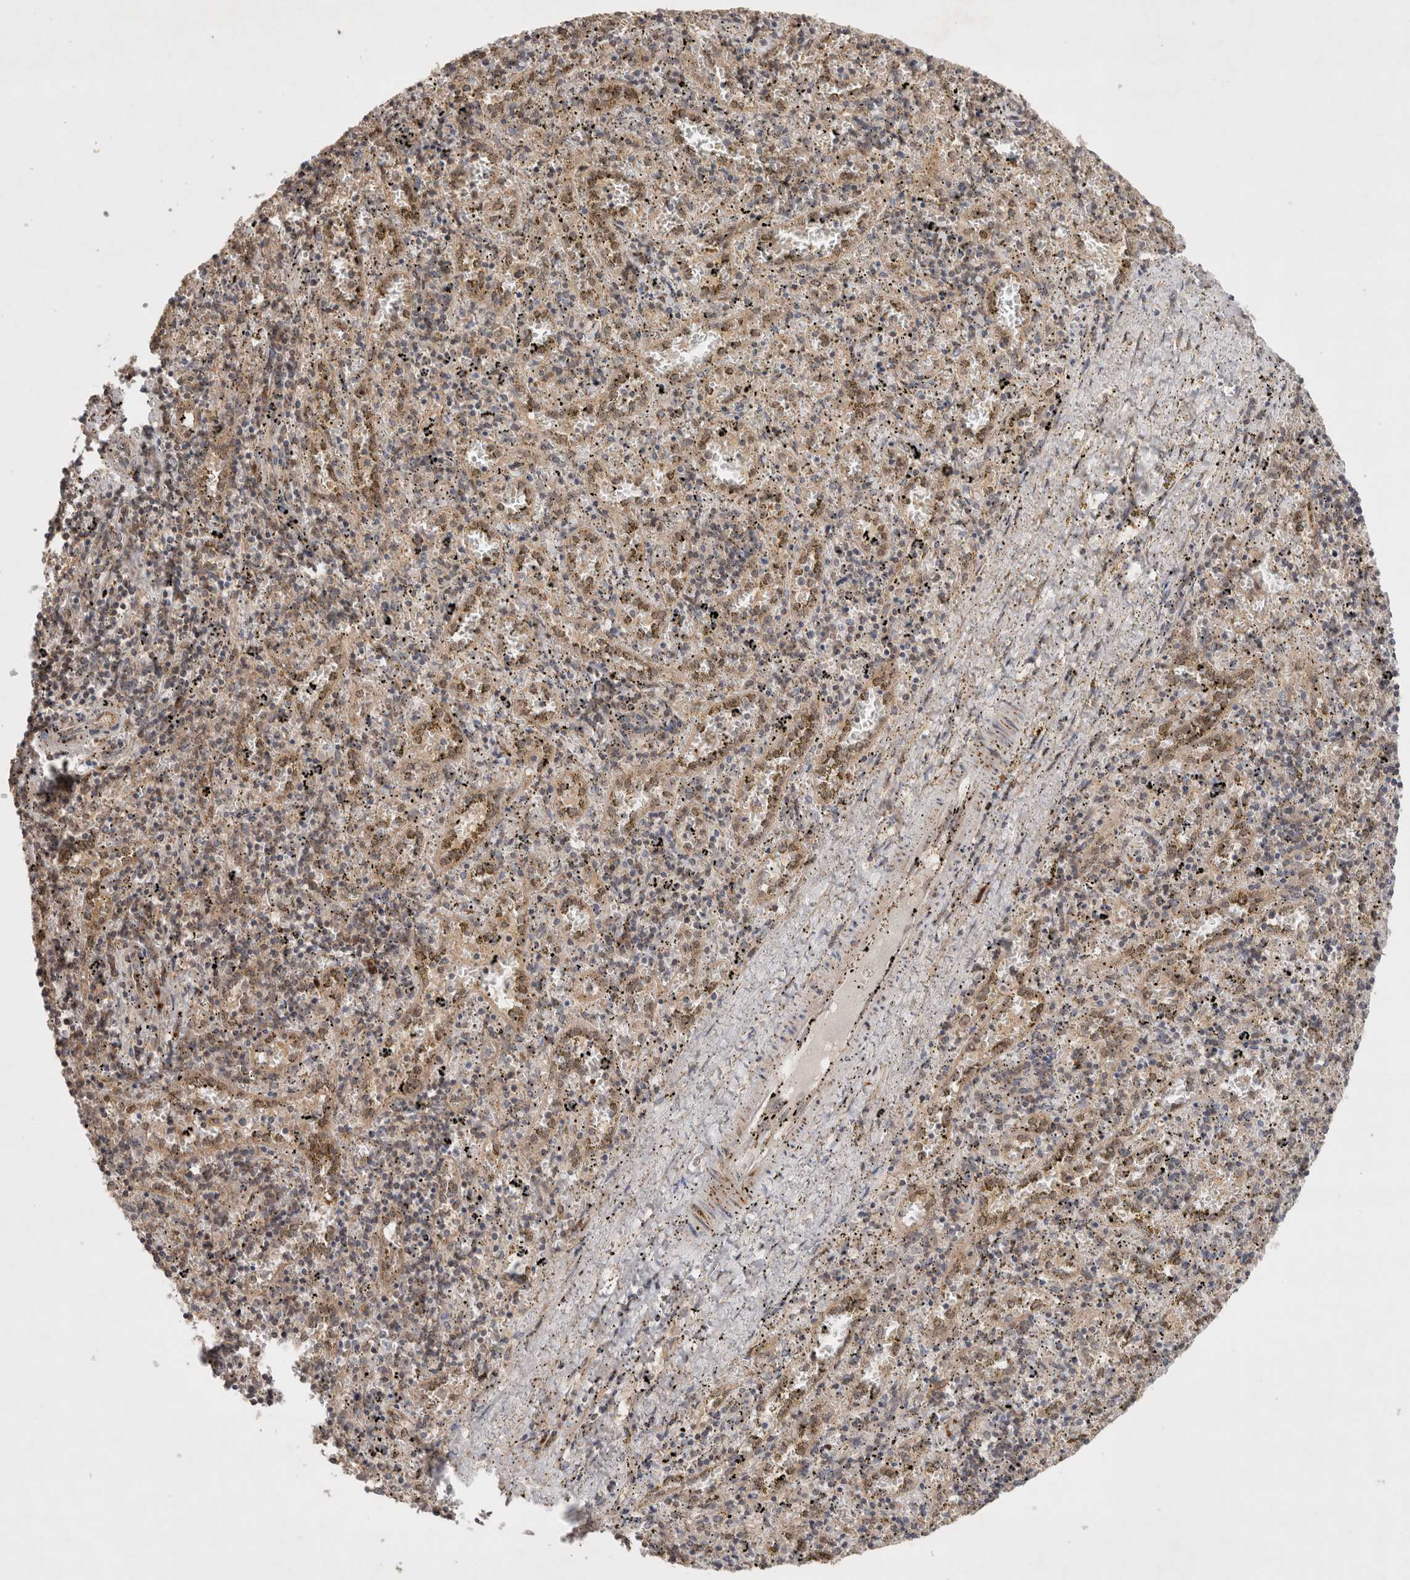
{"staining": {"intensity": "weak", "quantity": "<25%", "location": "cytoplasmic/membranous"}, "tissue": "spleen", "cell_type": "Cells in red pulp", "image_type": "normal", "snomed": [{"axis": "morphology", "description": "Normal tissue, NOS"}, {"axis": "topography", "description": "Spleen"}], "caption": "Cells in red pulp are negative for brown protein staining in normal spleen. (DAB (3,3'-diaminobenzidine) IHC with hematoxylin counter stain).", "gene": "SLC29A1", "patient": {"sex": "male", "age": 11}}